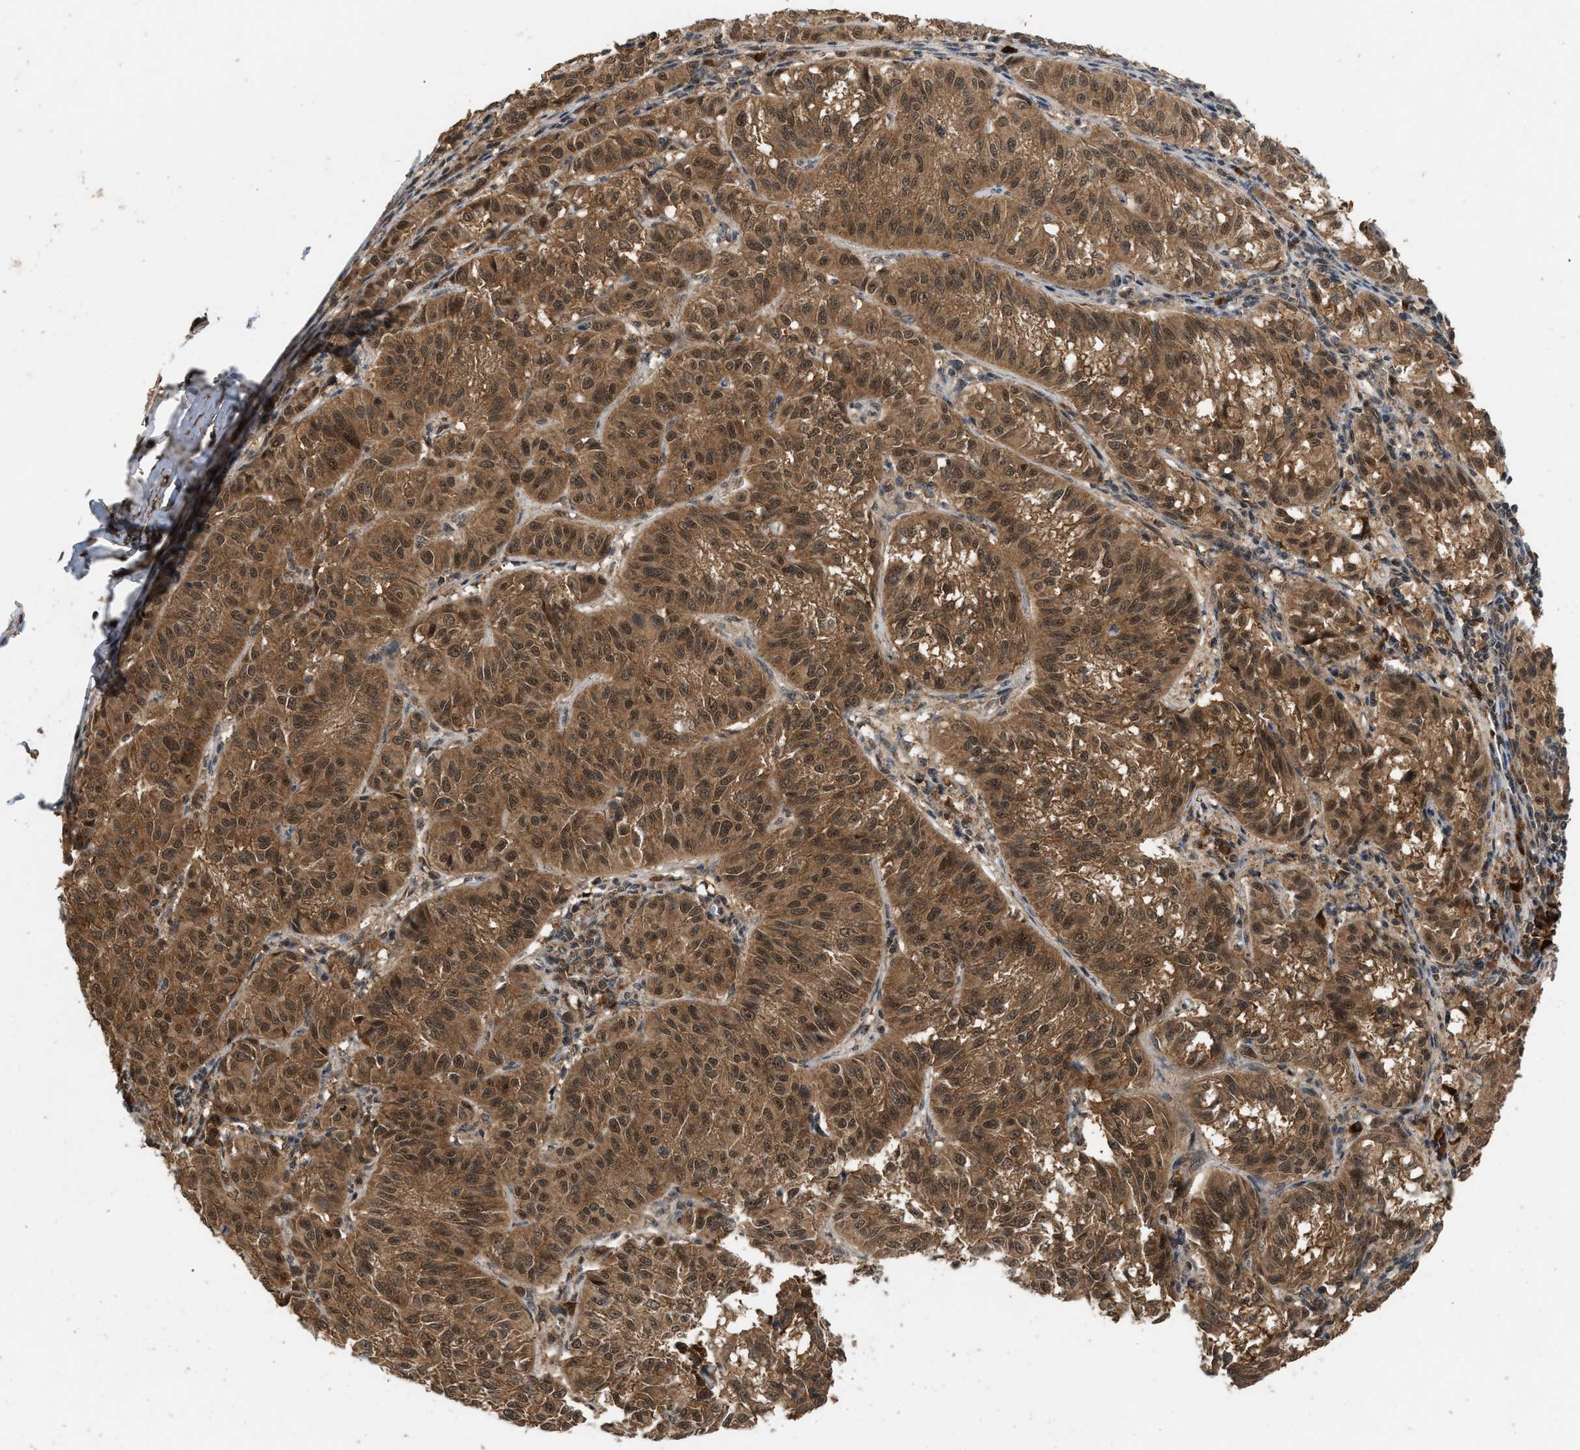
{"staining": {"intensity": "moderate", "quantity": ">75%", "location": "cytoplasmic/membranous,nuclear"}, "tissue": "melanoma", "cell_type": "Tumor cells", "image_type": "cancer", "snomed": [{"axis": "morphology", "description": "Malignant melanoma, NOS"}, {"axis": "topography", "description": "Skin"}], "caption": "Immunohistochemical staining of human malignant melanoma displays moderate cytoplasmic/membranous and nuclear protein staining in approximately >75% of tumor cells.", "gene": "RUSC2", "patient": {"sex": "female", "age": 72}}